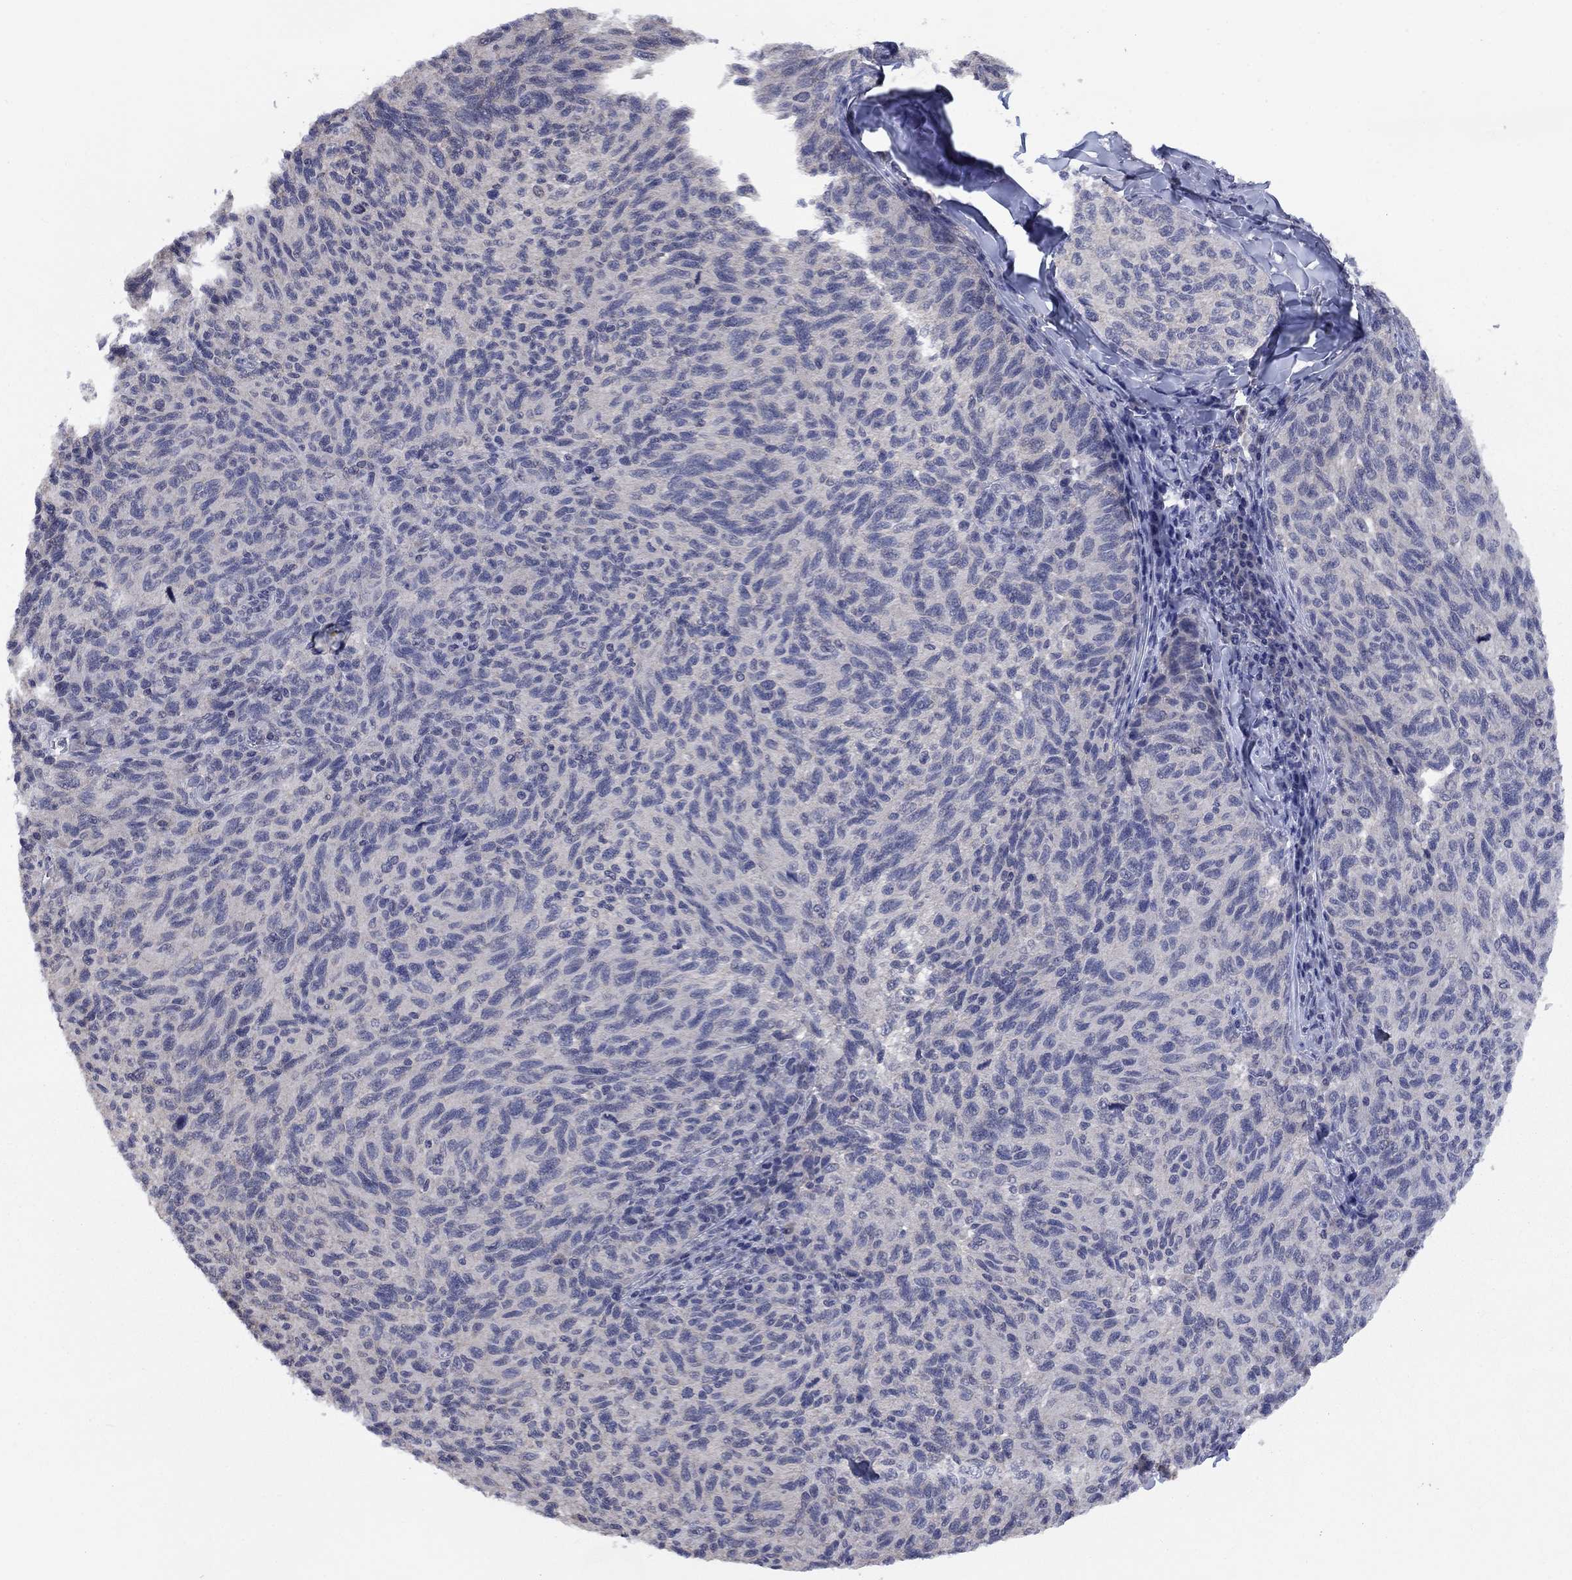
{"staining": {"intensity": "negative", "quantity": "none", "location": "none"}, "tissue": "melanoma", "cell_type": "Tumor cells", "image_type": "cancer", "snomed": [{"axis": "morphology", "description": "Malignant melanoma, NOS"}, {"axis": "topography", "description": "Skin"}], "caption": "There is no significant positivity in tumor cells of malignant melanoma. Nuclei are stained in blue.", "gene": "SPATA33", "patient": {"sex": "female", "age": 73}}